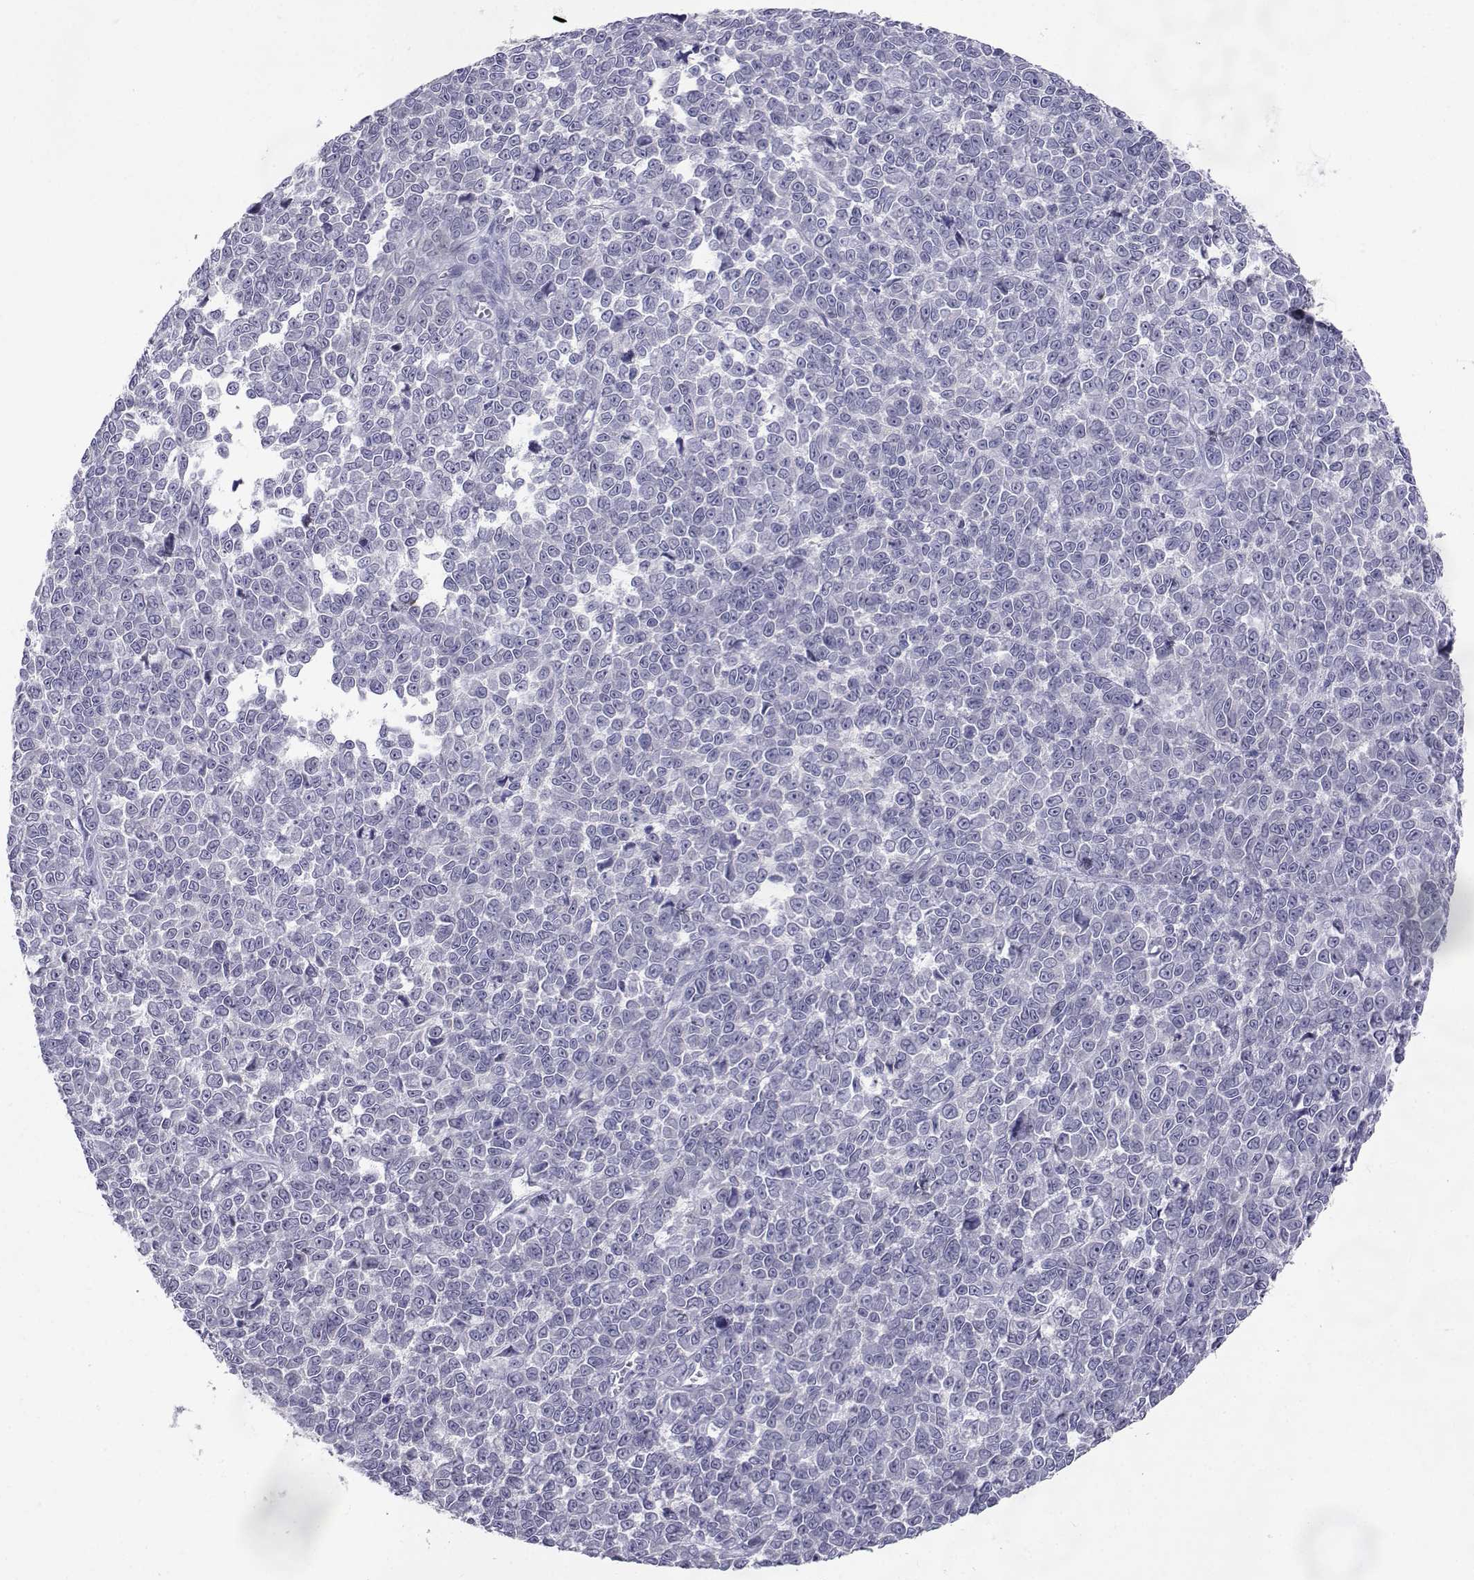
{"staining": {"intensity": "negative", "quantity": "none", "location": "none"}, "tissue": "melanoma", "cell_type": "Tumor cells", "image_type": "cancer", "snomed": [{"axis": "morphology", "description": "Malignant melanoma, NOS"}, {"axis": "topography", "description": "Skin"}], "caption": "Tumor cells are negative for protein expression in human melanoma.", "gene": "SLC6A3", "patient": {"sex": "female", "age": 95}}